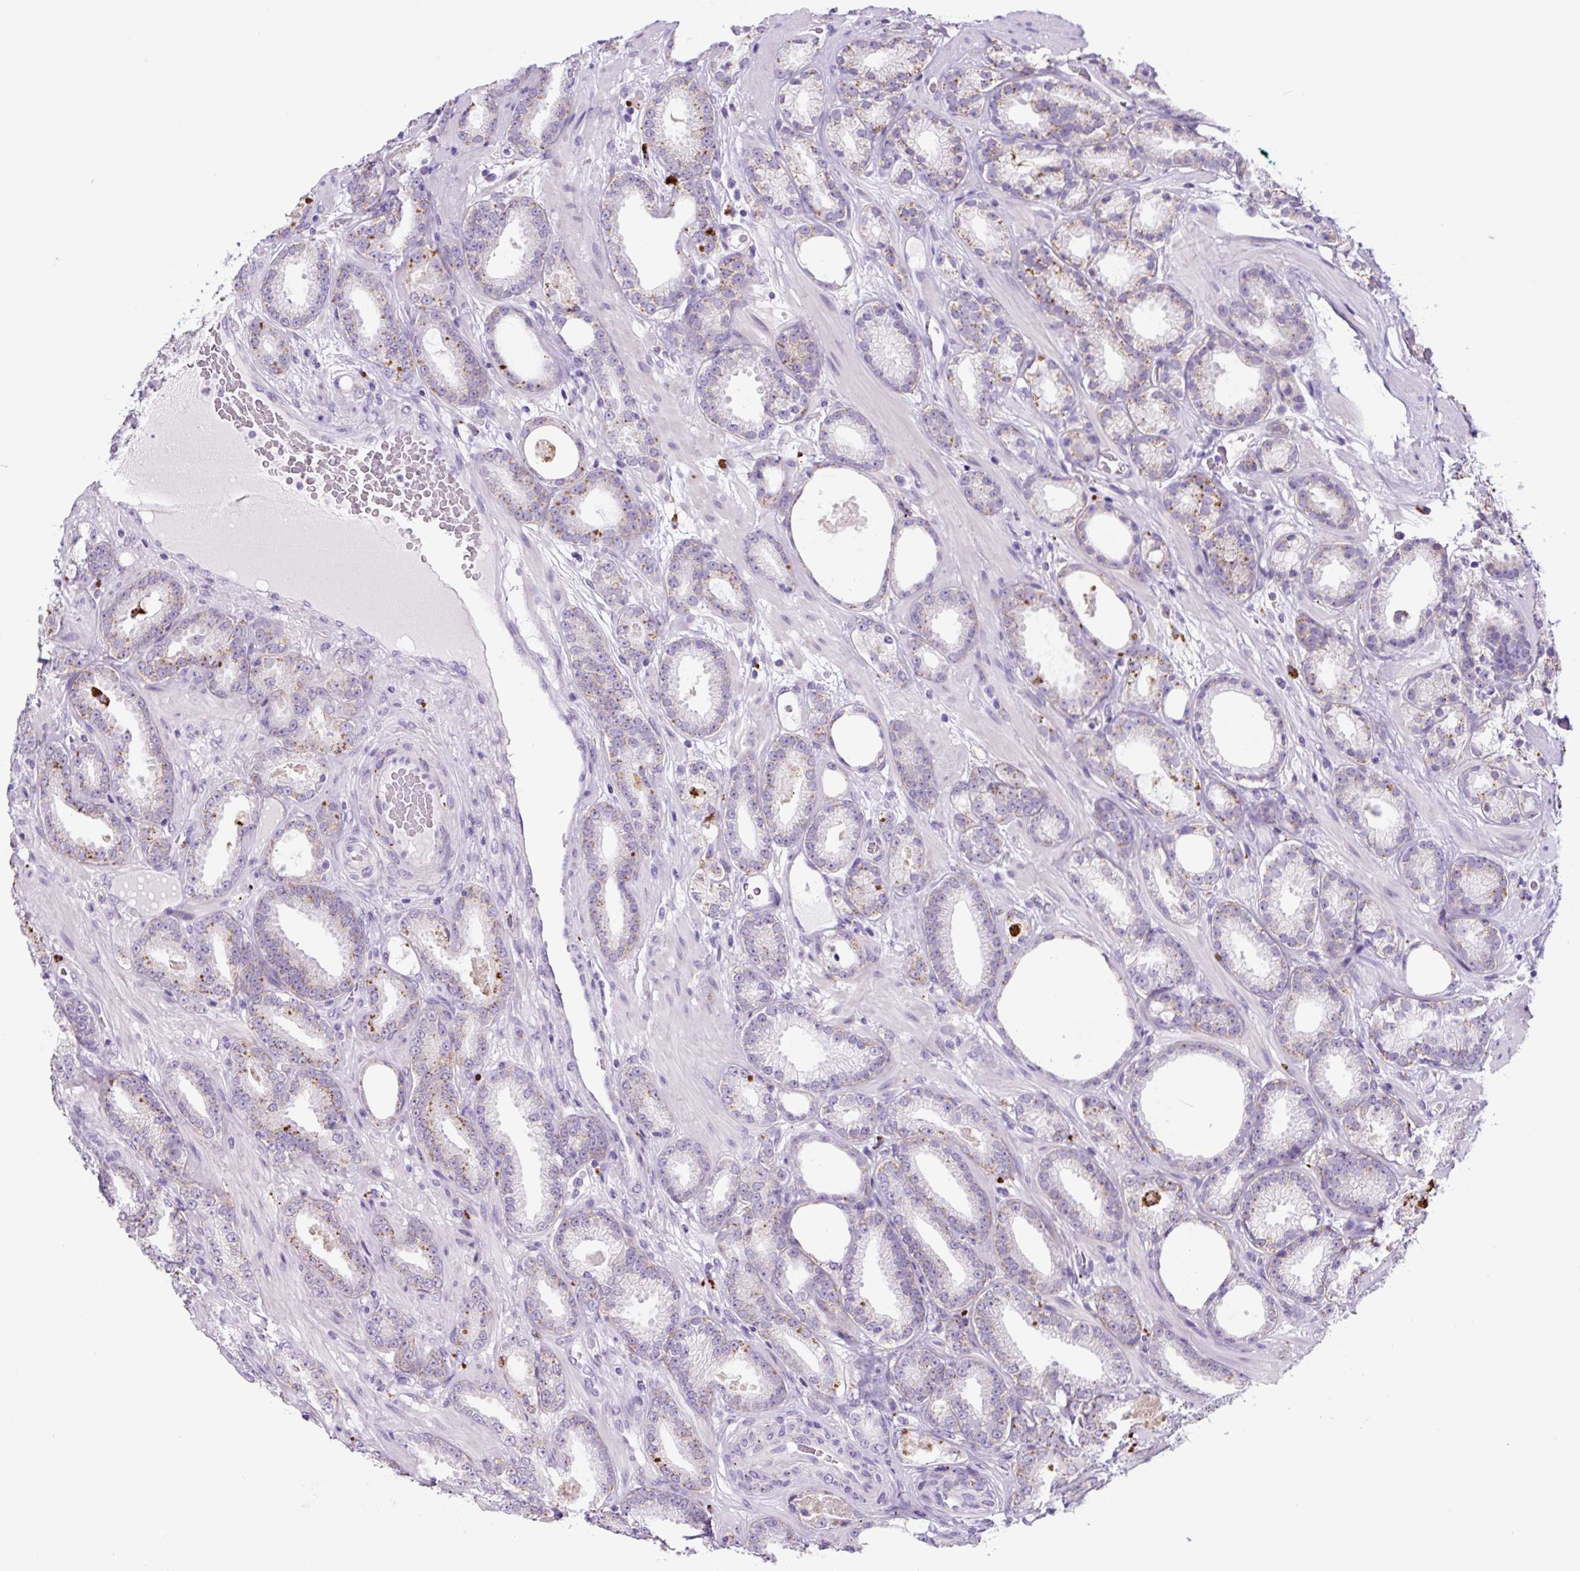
{"staining": {"intensity": "moderate", "quantity": "25%-75%", "location": "cytoplasmic/membranous"}, "tissue": "prostate cancer", "cell_type": "Tumor cells", "image_type": "cancer", "snomed": [{"axis": "morphology", "description": "Adenocarcinoma, Low grade"}, {"axis": "topography", "description": "Prostate"}], "caption": "Tumor cells display medium levels of moderate cytoplasmic/membranous positivity in approximately 25%-75% of cells in human prostate cancer (adenocarcinoma (low-grade)).", "gene": "LCN10", "patient": {"sex": "male", "age": 61}}